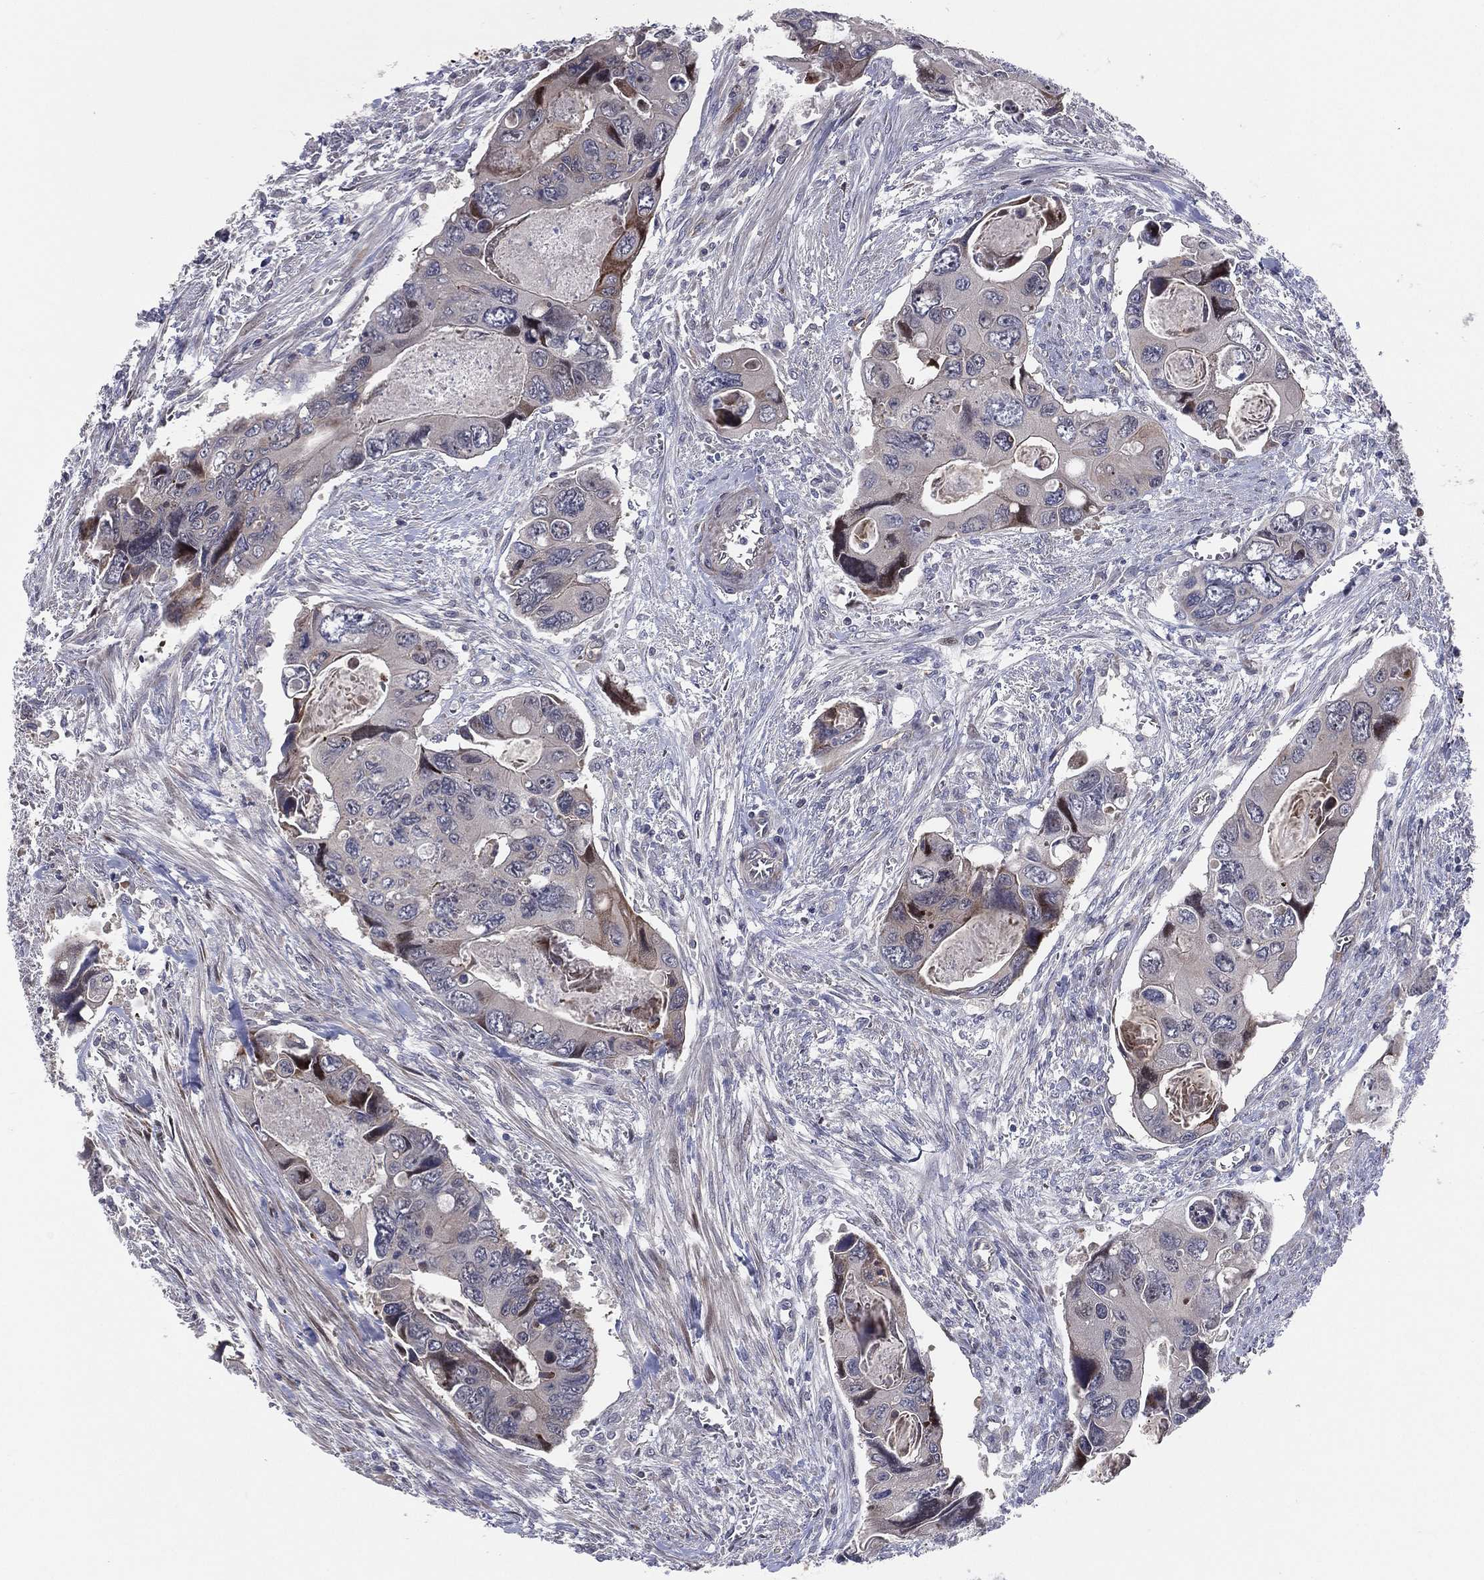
{"staining": {"intensity": "moderate", "quantity": "<25%", "location": "cytoplasmic/membranous"}, "tissue": "colorectal cancer", "cell_type": "Tumor cells", "image_type": "cancer", "snomed": [{"axis": "morphology", "description": "Adenocarcinoma, NOS"}, {"axis": "topography", "description": "Rectum"}], "caption": "IHC histopathology image of human colorectal adenocarcinoma stained for a protein (brown), which demonstrates low levels of moderate cytoplasmic/membranous expression in approximately <25% of tumor cells.", "gene": "UTP14A", "patient": {"sex": "male", "age": 62}}